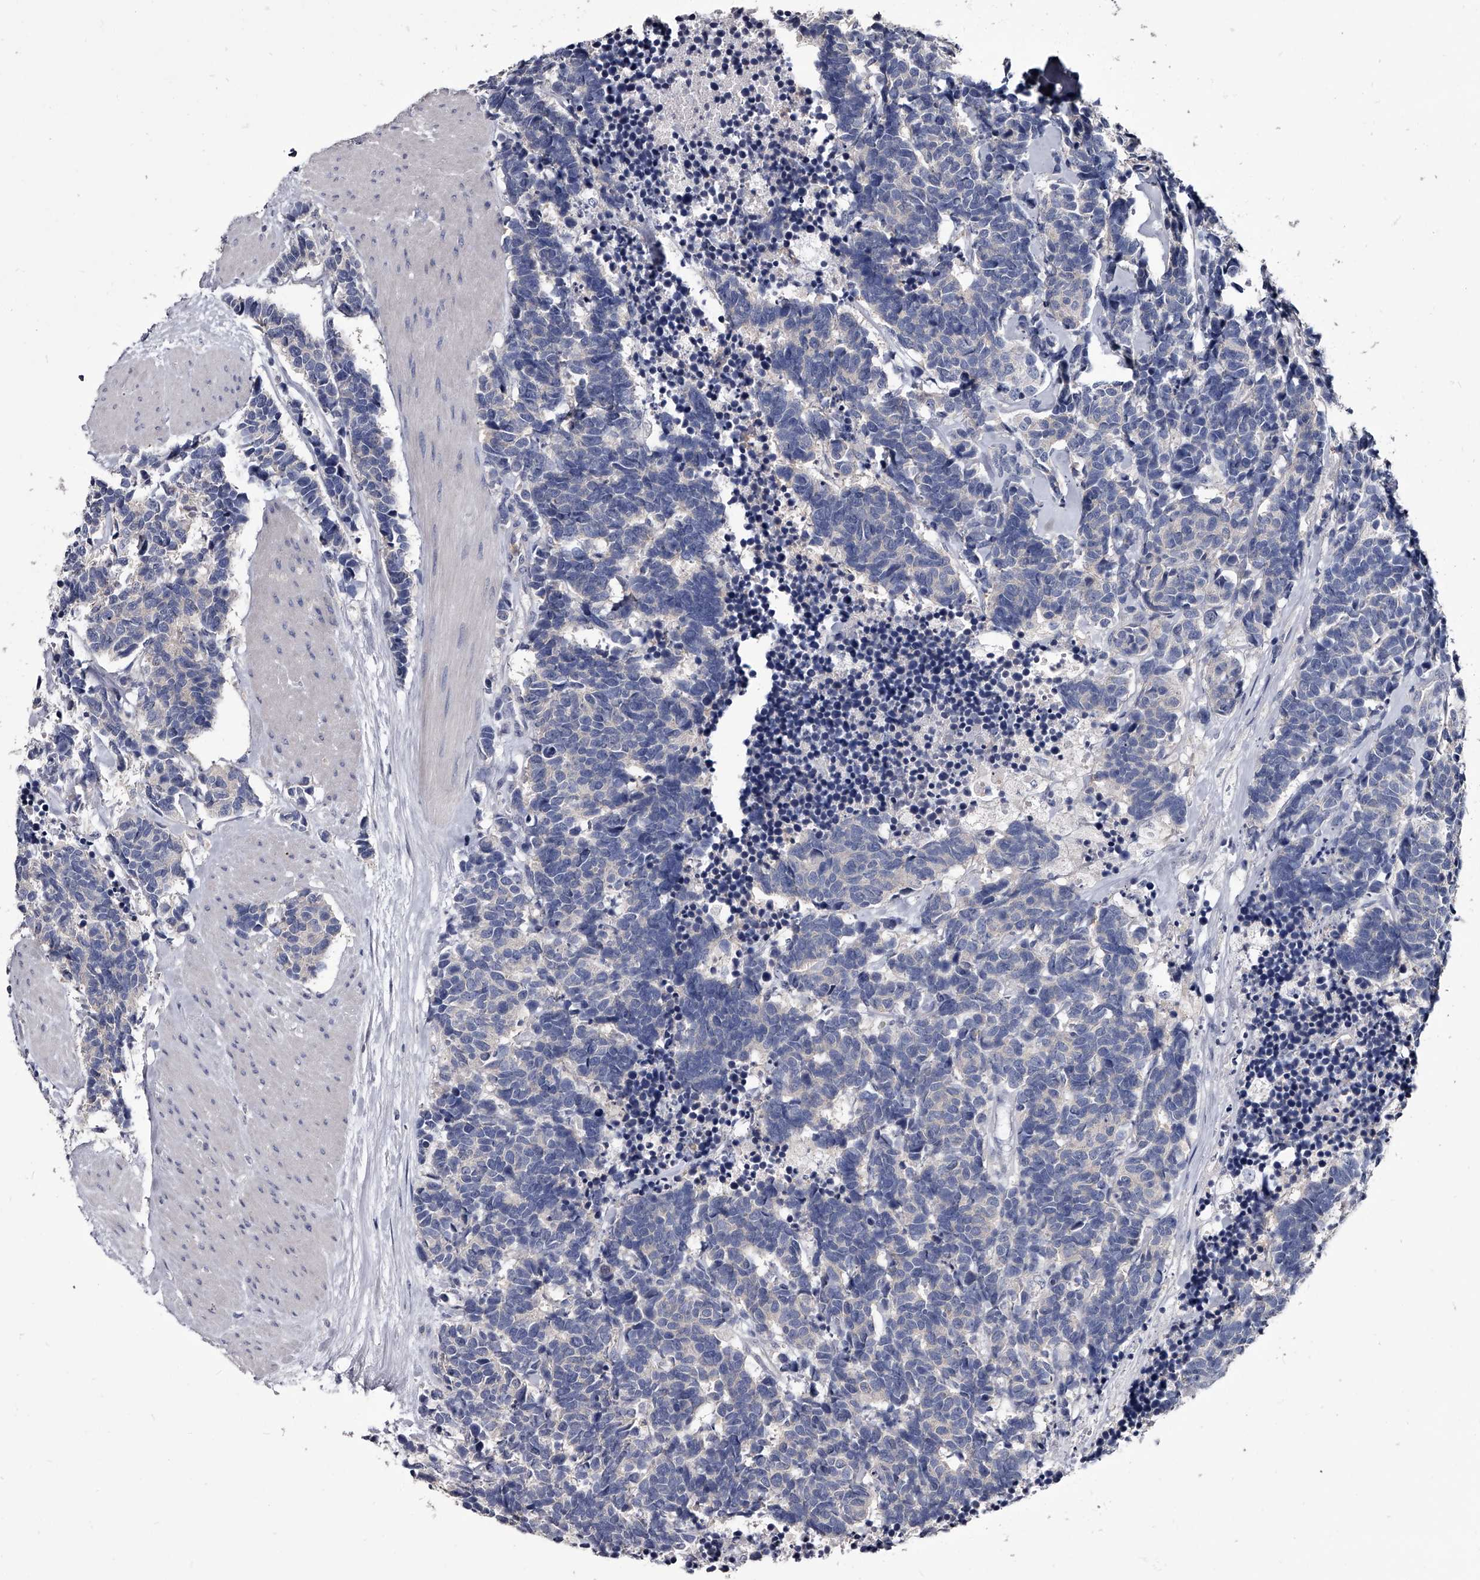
{"staining": {"intensity": "negative", "quantity": "none", "location": "none"}, "tissue": "carcinoid", "cell_type": "Tumor cells", "image_type": "cancer", "snomed": [{"axis": "morphology", "description": "Carcinoma, NOS"}, {"axis": "morphology", "description": "Carcinoid, malignant, NOS"}, {"axis": "topography", "description": "Urinary bladder"}], "caption": "Immunohistochemistry micrograph of human carcinoid stained for a protein (brown), which displays no staining in tumor cells.", "gene": "GAPVD1", "patient": {"sex": "male", "age": 57}}